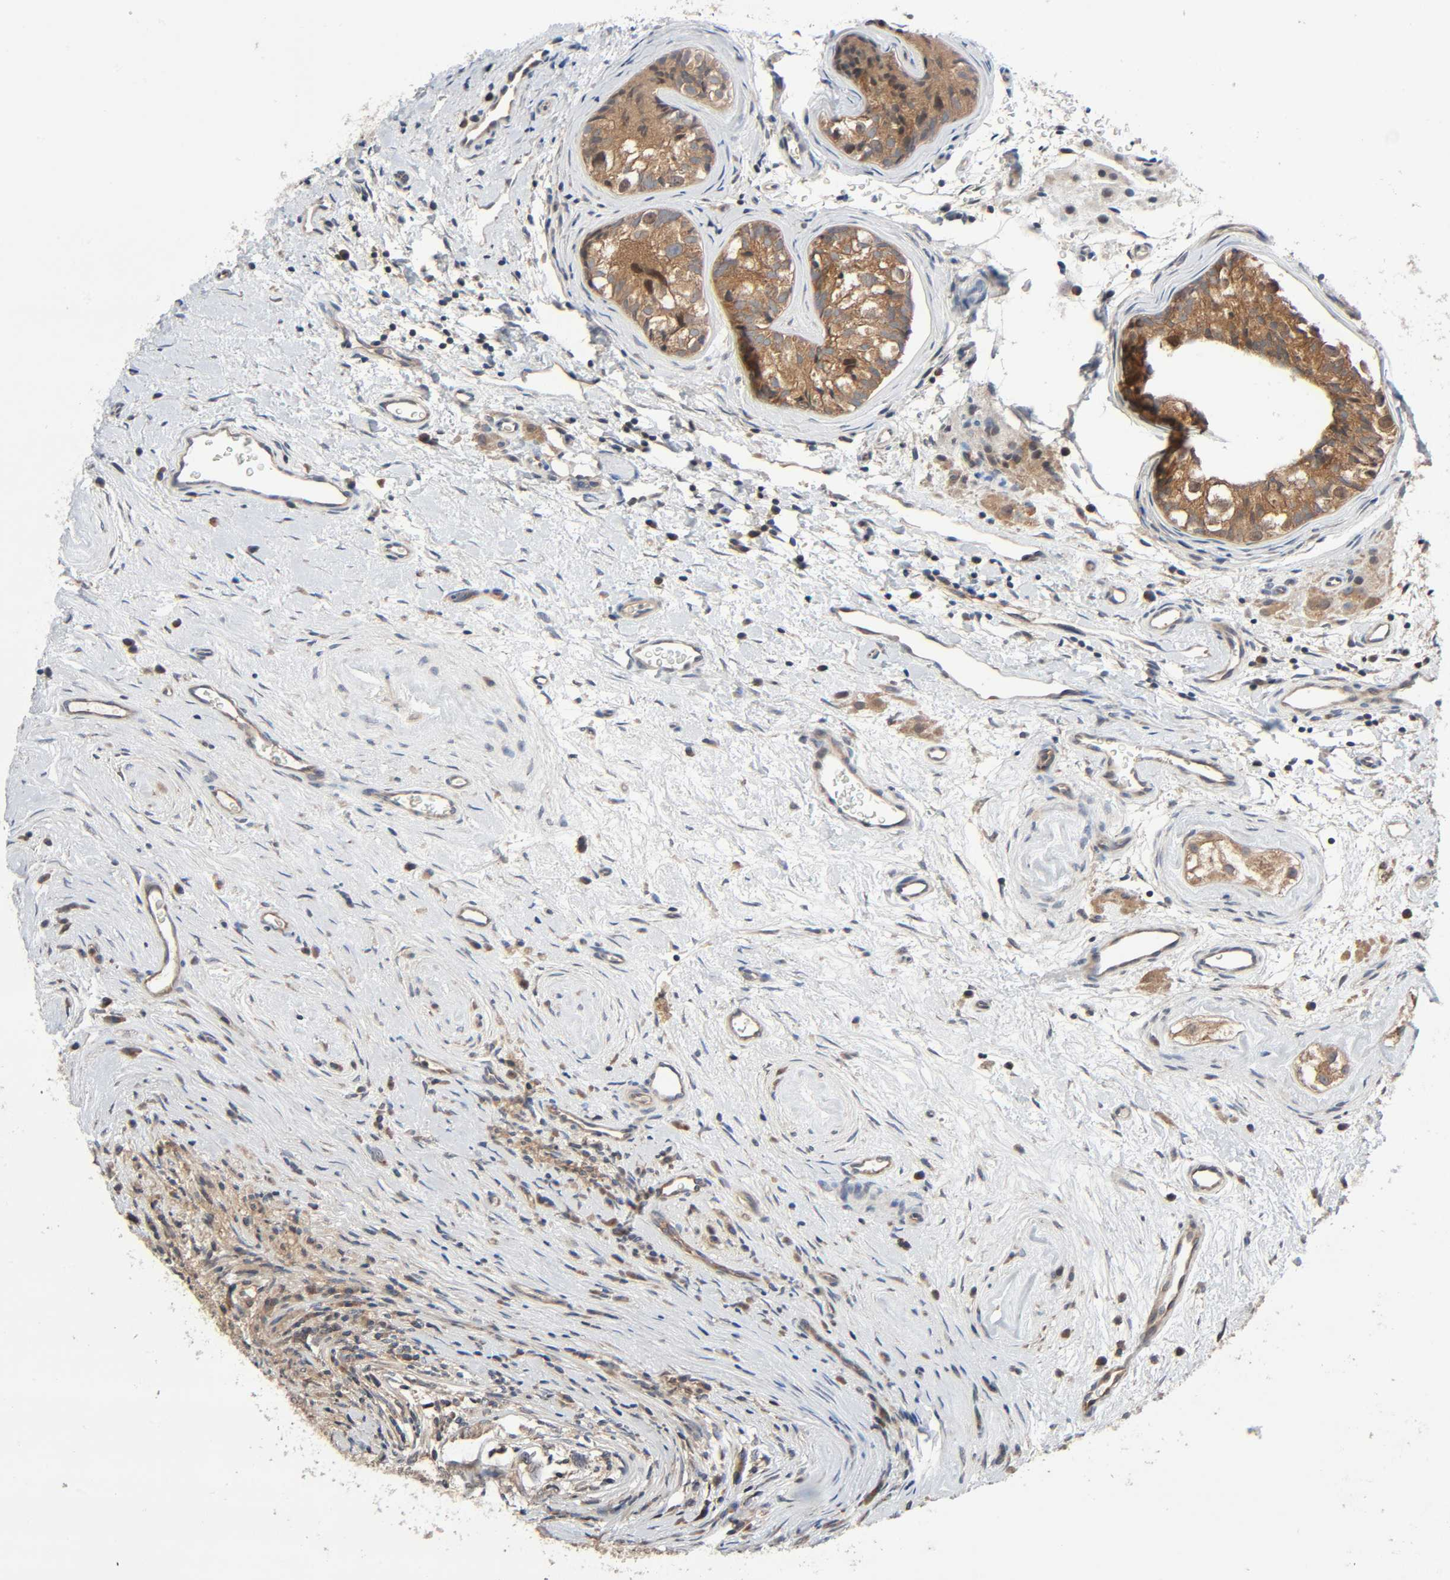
{"staining": {"intensity": "moderate", "quantity": ">75%", "location": "cytoplasmic/membranous"}, "tissue": "testis cancer", "cell_type": "Tumor cells", "image_type": "cancer", "snomed": [{"axis": "morphology", "description": "Carcinoma, Embryonal, NOS"}, {"axis": "topography", "description": "Testis"}], "caption": "IHC photomicrograph of human testis embryonal carcinoma stained for a protein (brown), which reveals medium levels of moderate cytoplasmic/membranous staining in about >75% of tumor cells.", "gene": "PPP2R1B", "patient": {"sex": "male", "age": 21}}